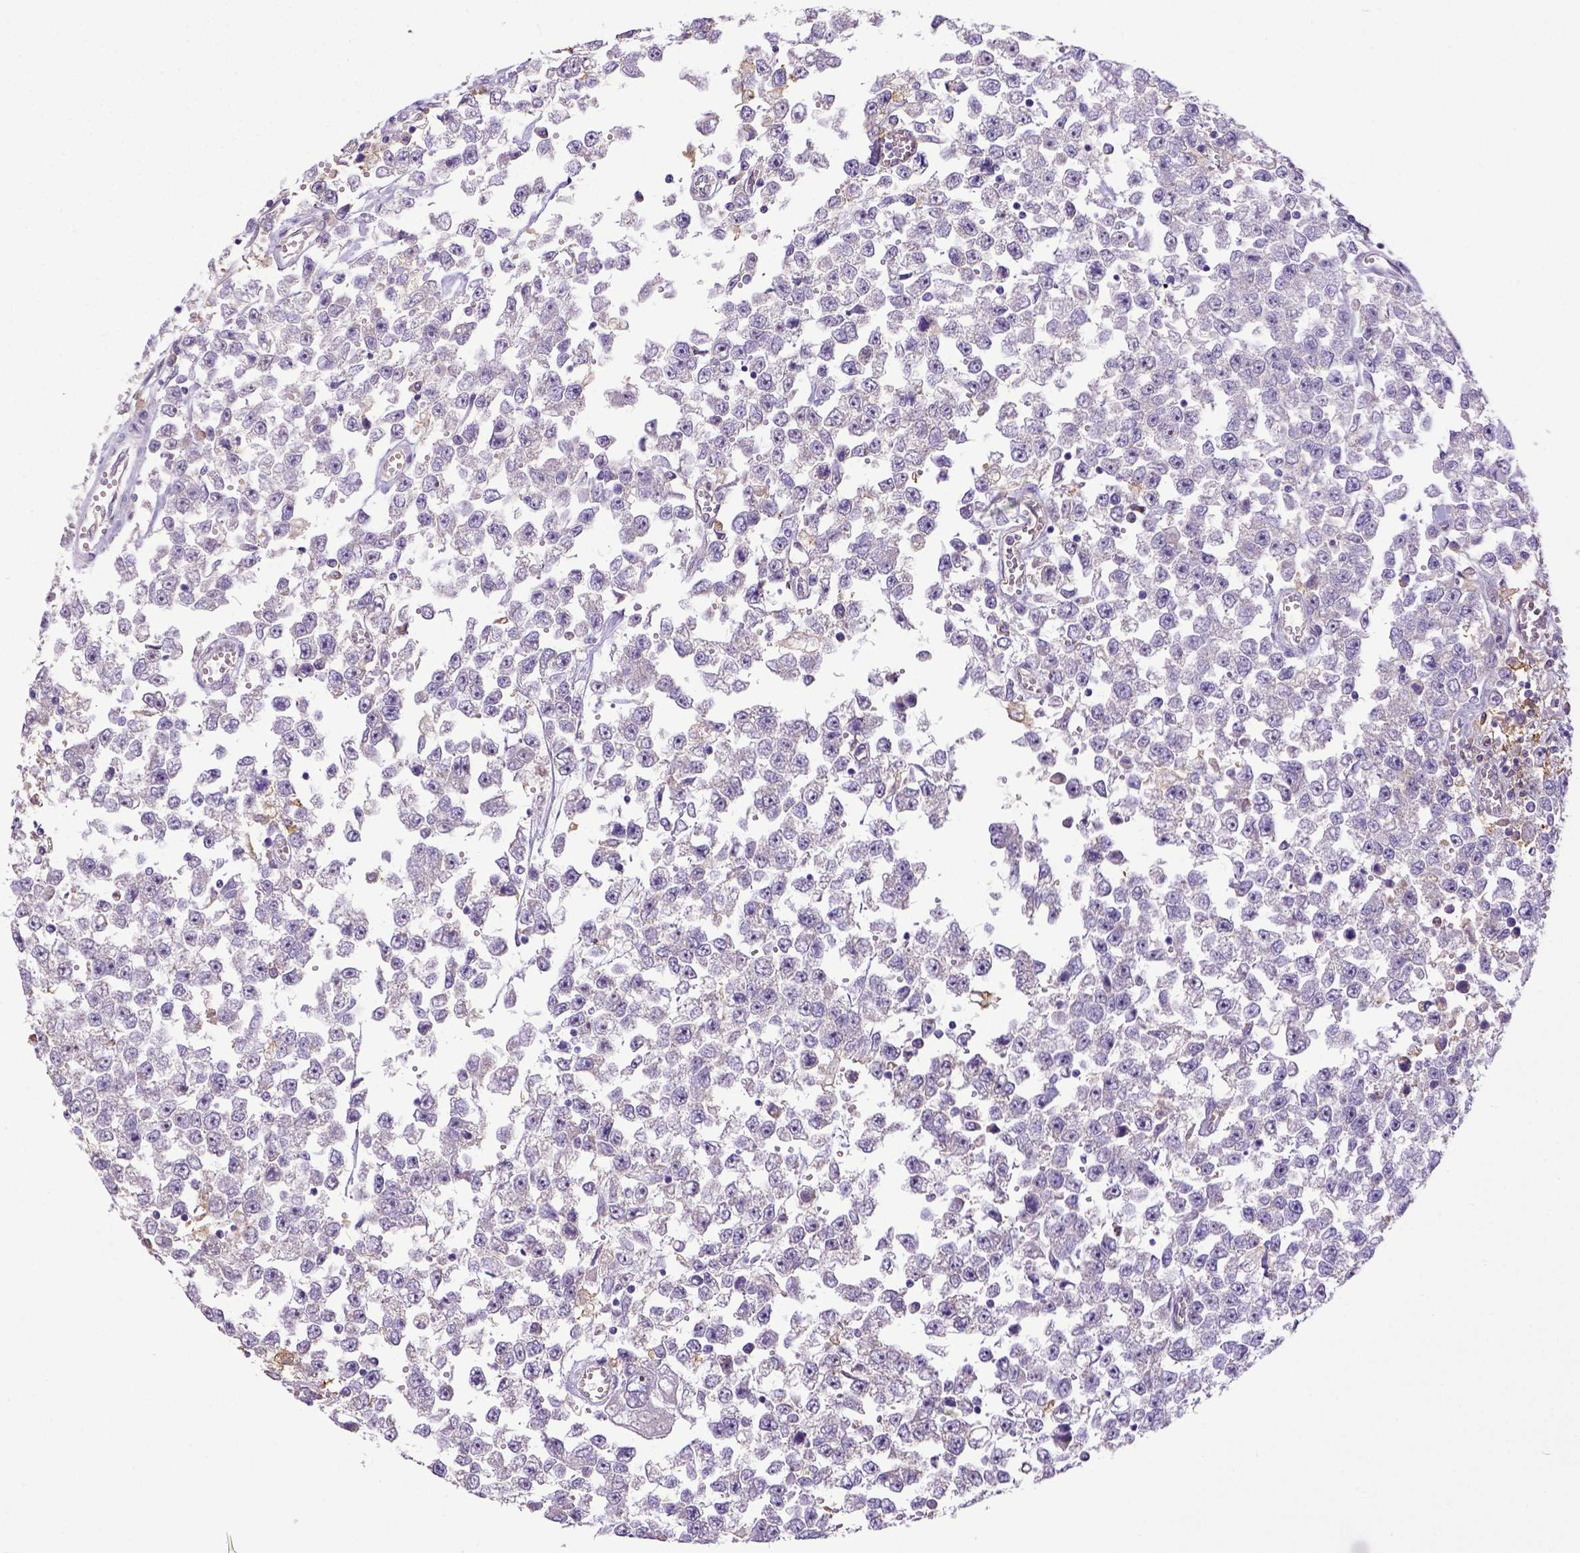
{"staining": {"intensity": "negative", "quantity": "none", "location": "none"}, "tissue": "testis cancer", "cell_type": "Tumor cells", "image_type": "cancer", "snomed": [{"axis": "morphology", "description": "Seminoma, NOS"}, {"axis": "topography", "description": "Testis"}], "caption": "This is an immunohistochemistry (IHC) histopathology image of human seminoma (testis). There is no staining in tumor cells.", "gene": "CD40", "patient": {"sex": "male", "age": 34}}